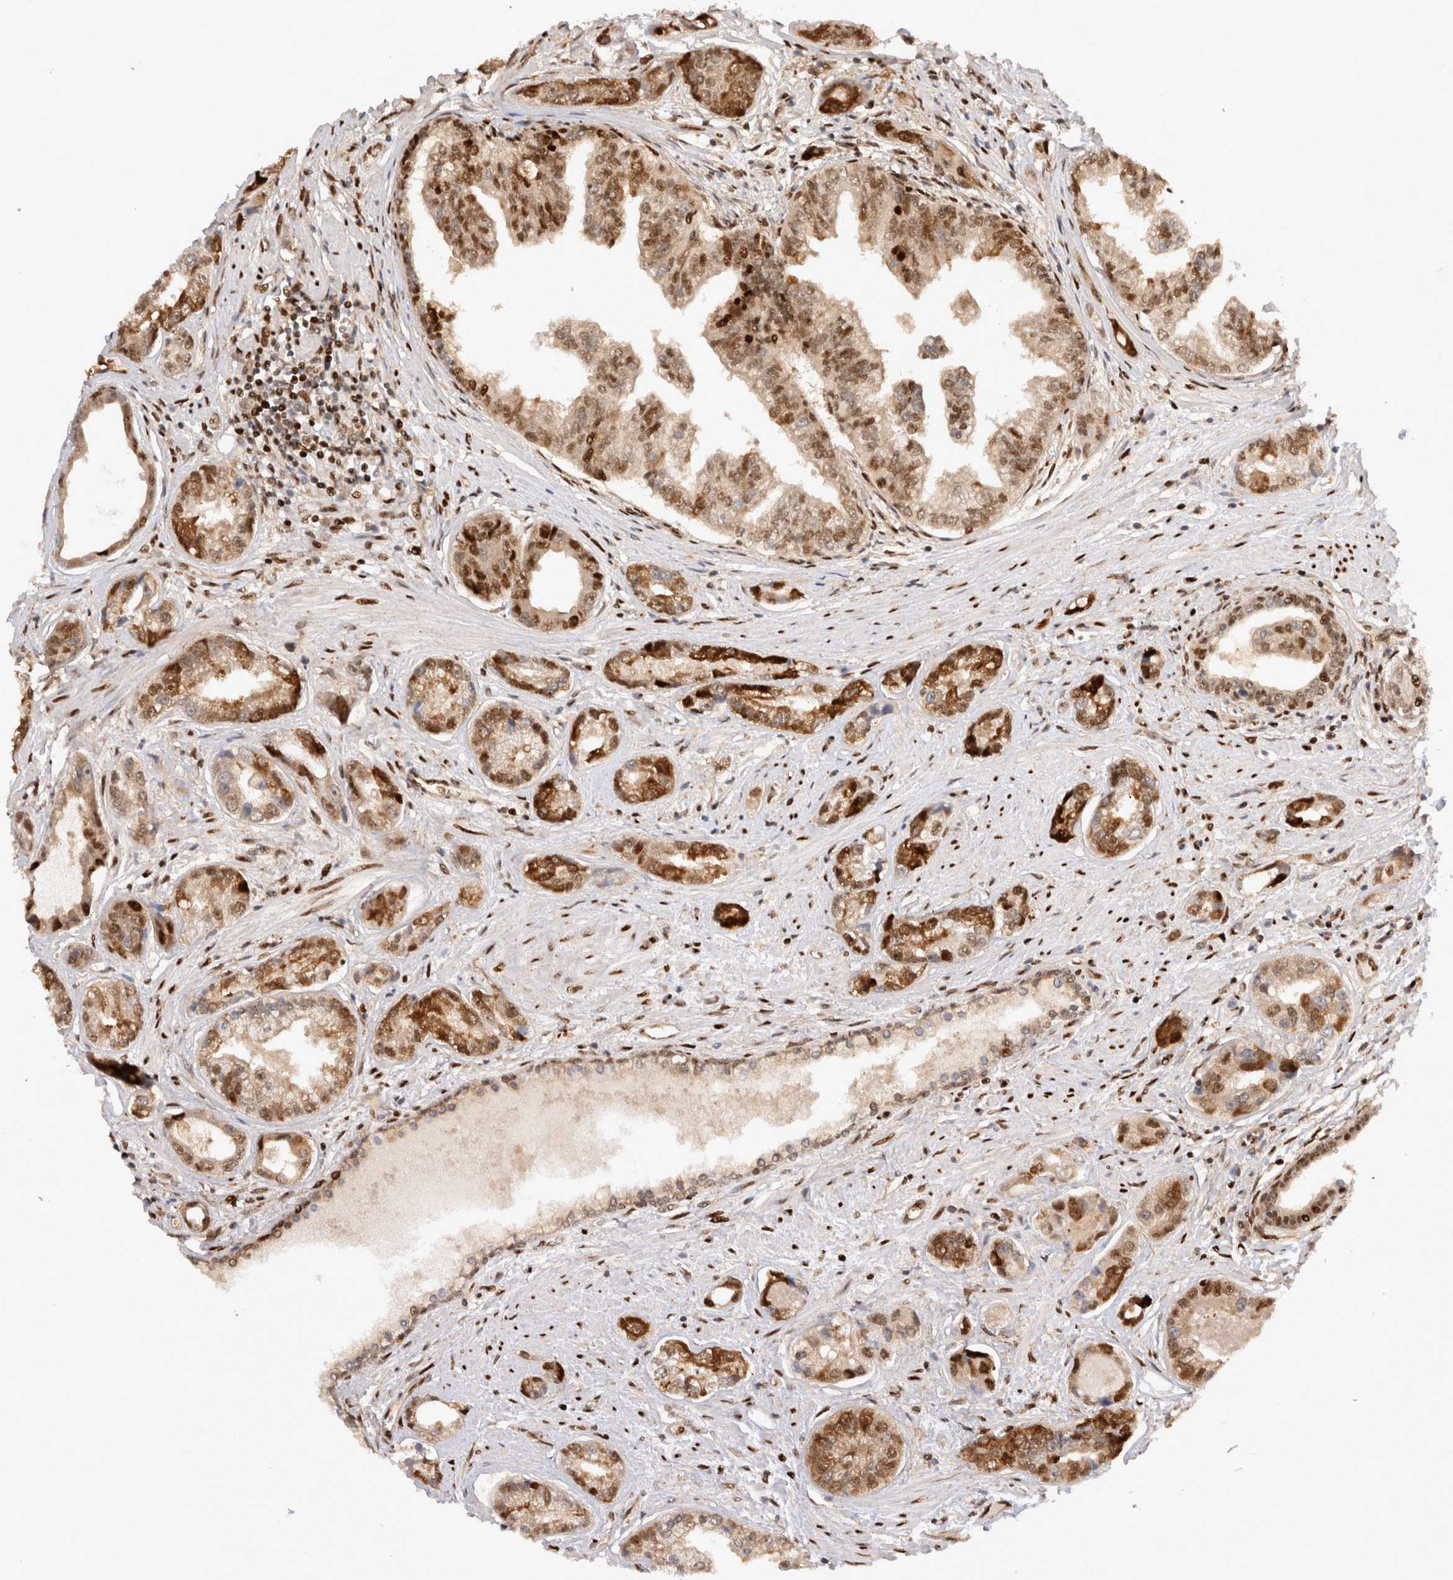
{"staining": {"intensity": "strong", "quantity": ">75%", "location": "cytoplasmic/membranous,nuclear"}, "tissue": "prostate cancer", "cell_type": "Tumor cells", "image_type": "cancer", "snomed": [{"axis": "morphology", "description": "Adenocarcinoma, High grade"}, {"axis": "topography", "description": "Prostate"}], "caption": "A high amount of strong cytoplasmic/membranous and nuclear positivity is appreciated in about >75% of tumor cells in prostate cancer (high-grade adenocarcinoma) tissue.", "gene": "TCF4", "patient": {"sex": "male", "age": 61}}